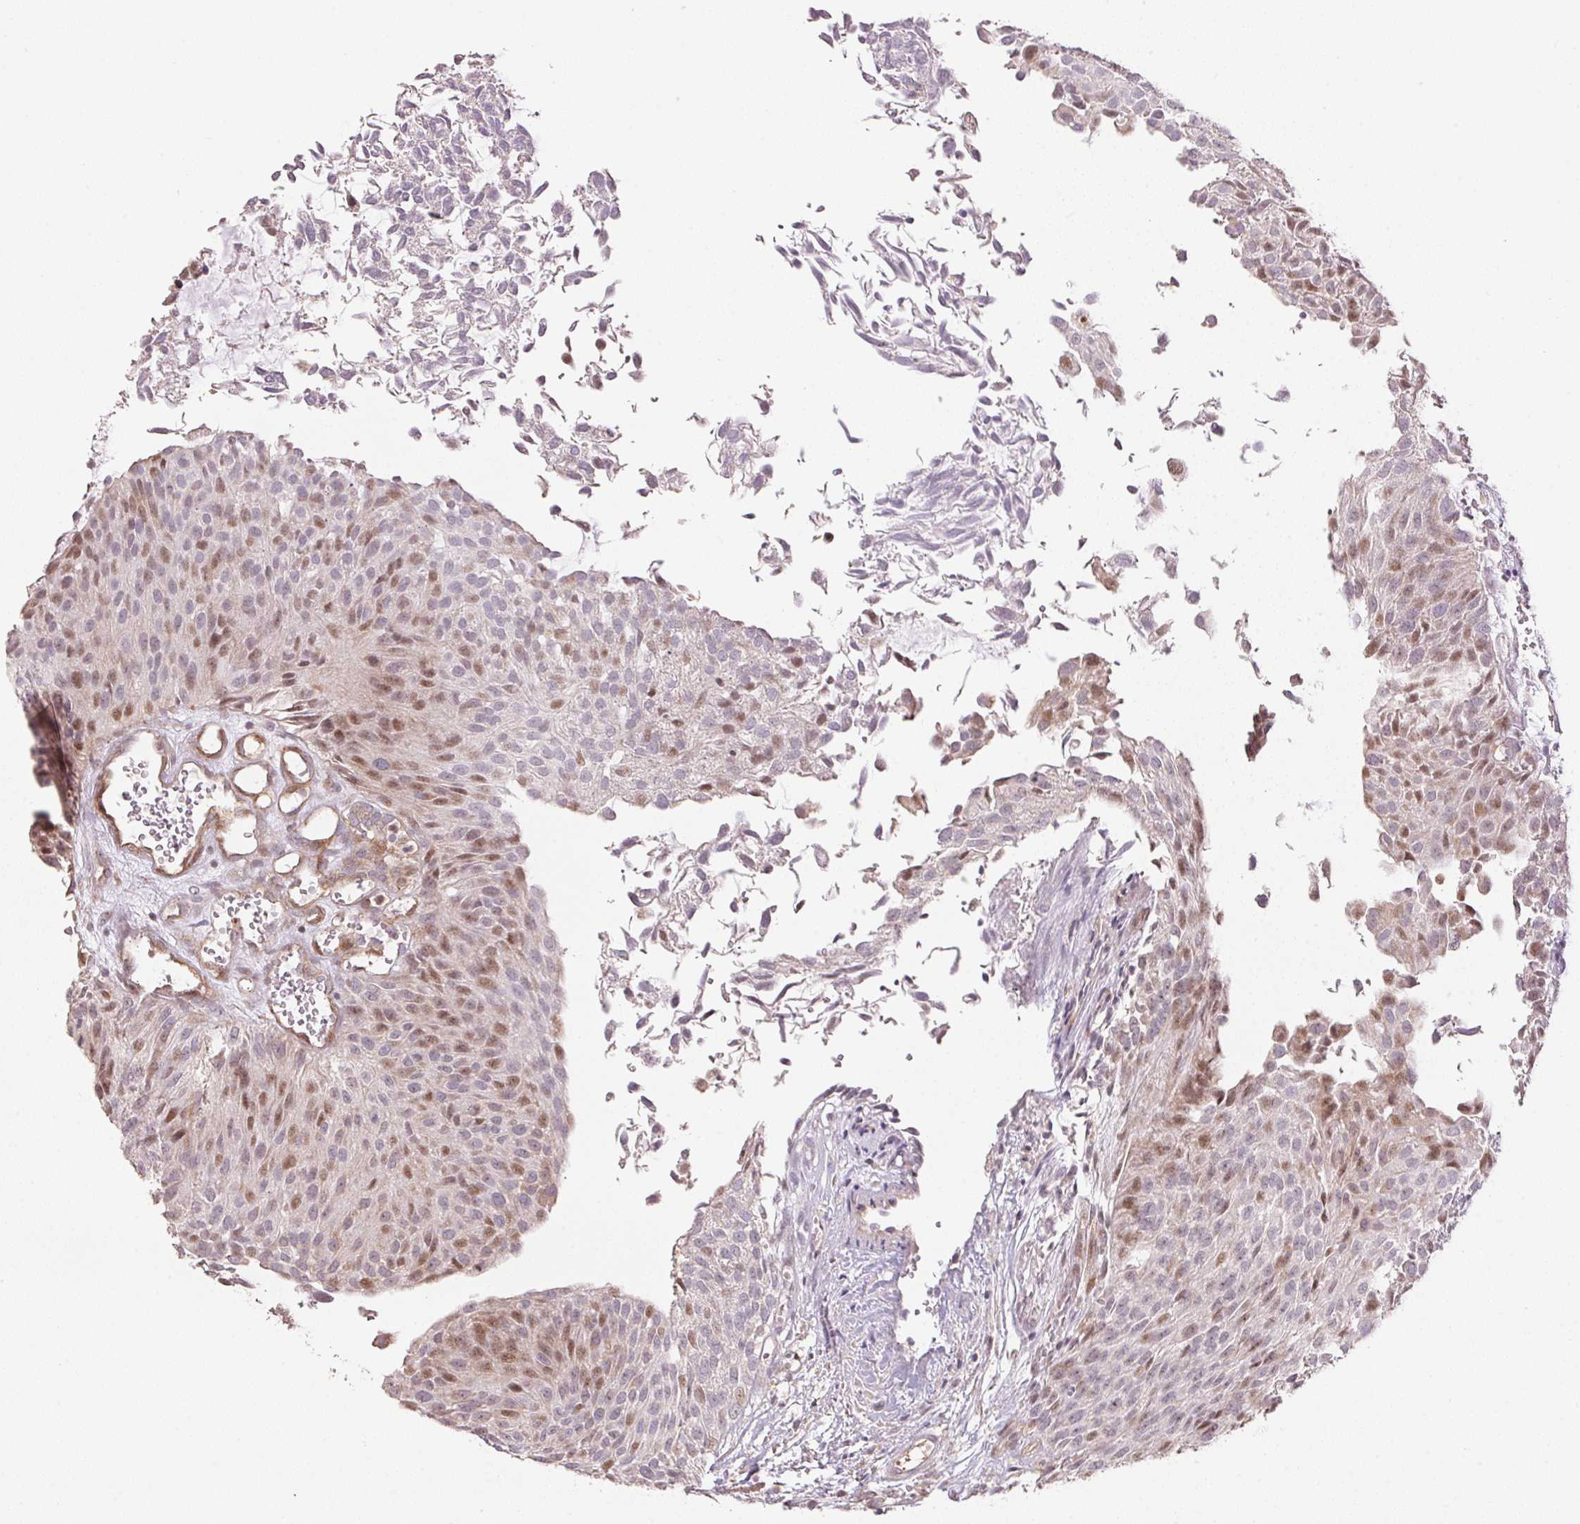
{"staining": {"intensity": "moderate", "quantity": "<25%", "location": "nuclear"}, "tissue": "urothelial cancer", "cell_type": "Tumor cells", "image_type": "cancer", "snomed": [{"axis": "morphology", "description": "Urothelial carcinoma, NOS"}, {"axis": "topography", "description": "Urinary bladder"}], "caption": "Immunohistochemical staining of transitional cell carcinoma displays moderate nuclear protein expression in about <25% of tumor cells. (Brightfield microscopy of DAB IHC at high magnification).", "gene": "GYG2", "patient": {"sex": "male", "age": 84}}